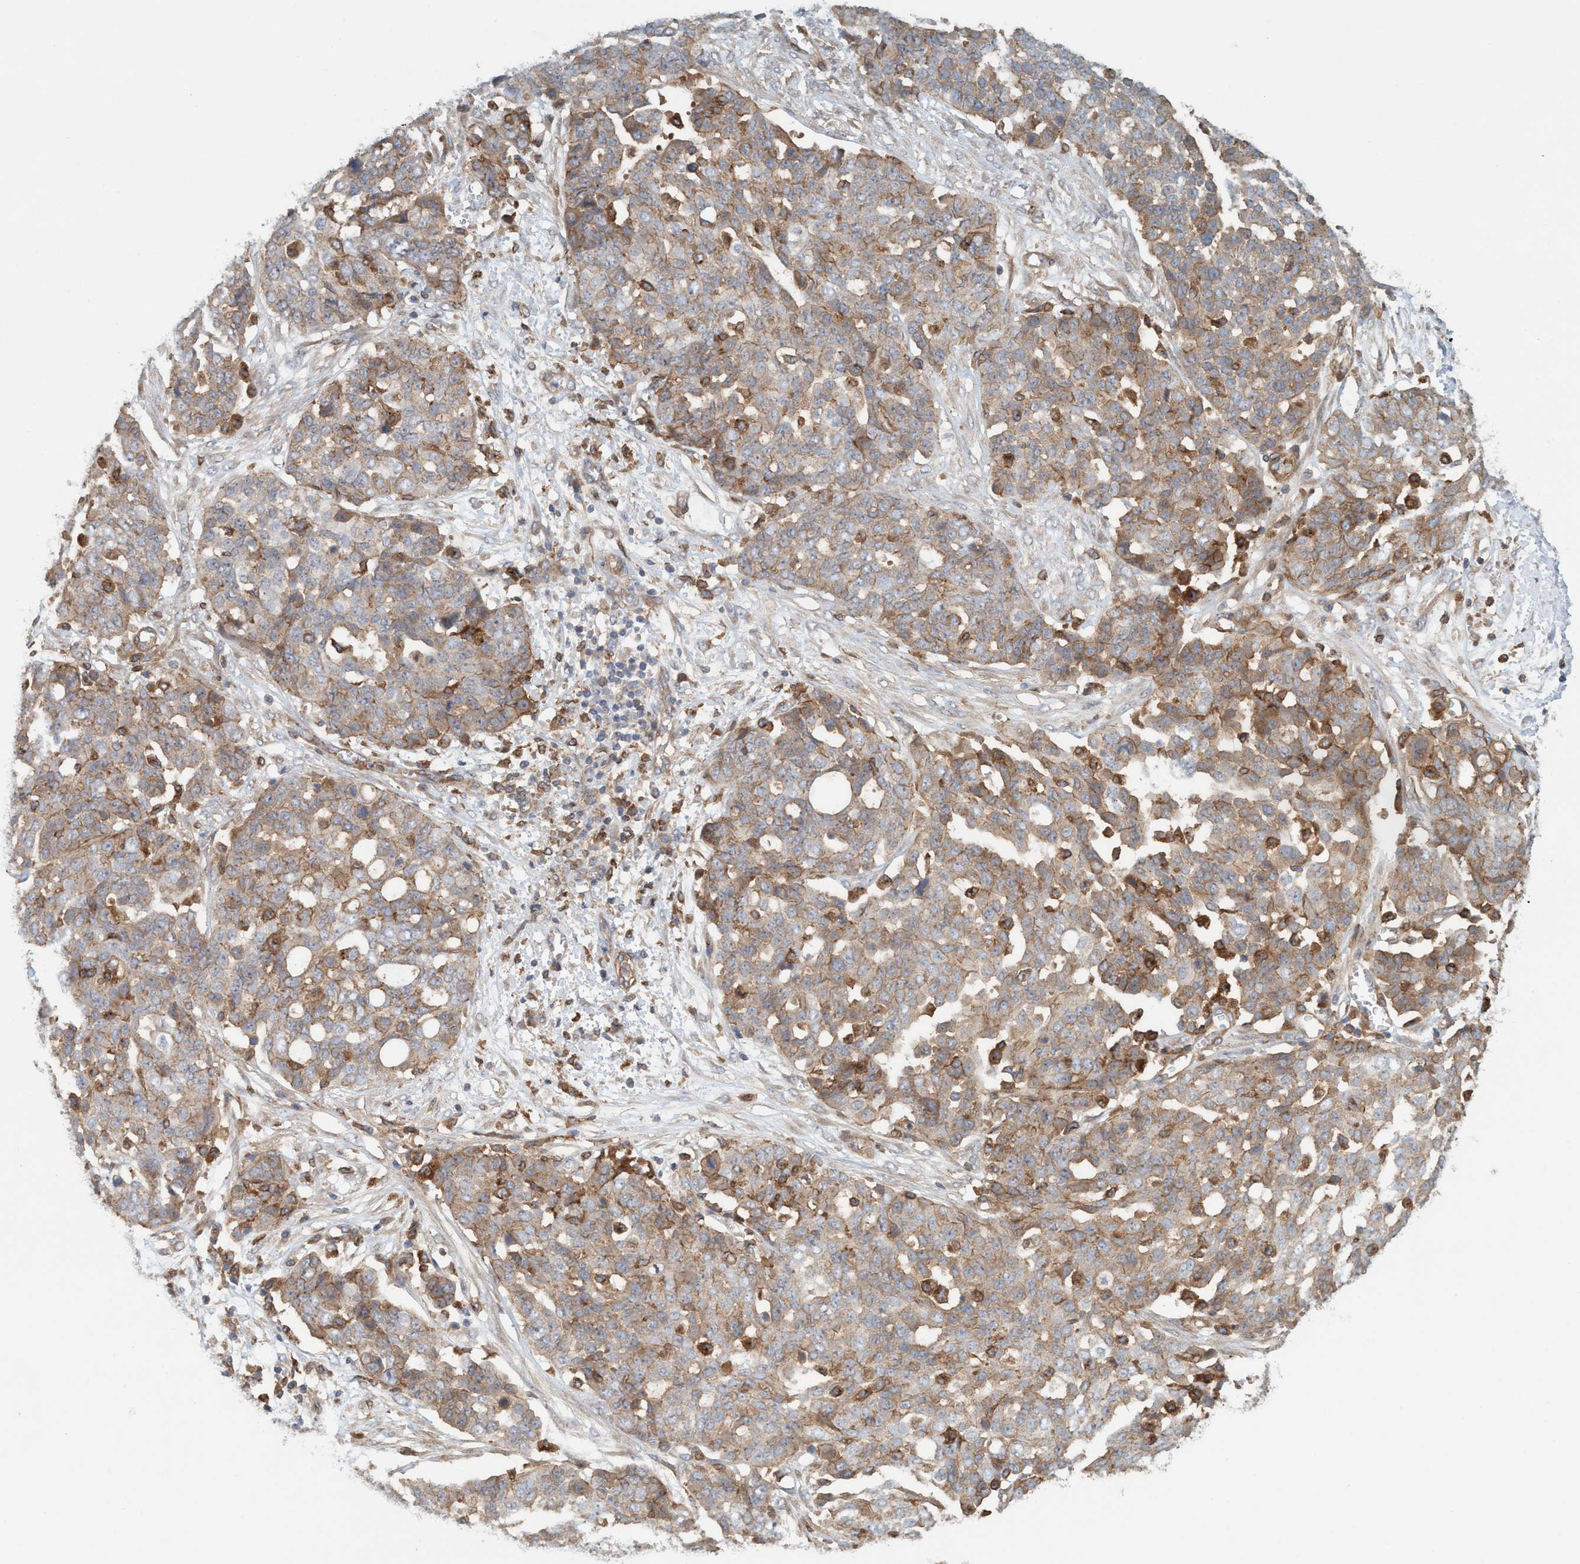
{"staining": {"intensity": "moderate", "quantity": ">75%", "location": "cytoplasmic/membranous"}, "tissue": "ovarian cancer", "cell_type": "Tumor cells", "image_type": "cancer", "snomed": [{"axis": "morphology", "description": "Cystadenocarcinoma, serous, NOS"}, {"axis": "topography", "description": "Soft tissue"}, {"axis": "topography", "description": "Ovary"}], "caption": "Tumor cells demonstrate medium levels of moderate cytoplasmic/membranous staining in approximately >75% of cells in serous cystadenocarcinoma (ovarian). The protein is shown in brown color, while the nuclei are stained blue.", "gene": "SPECC1", "patient": {"sex": "female", "age": 57}}